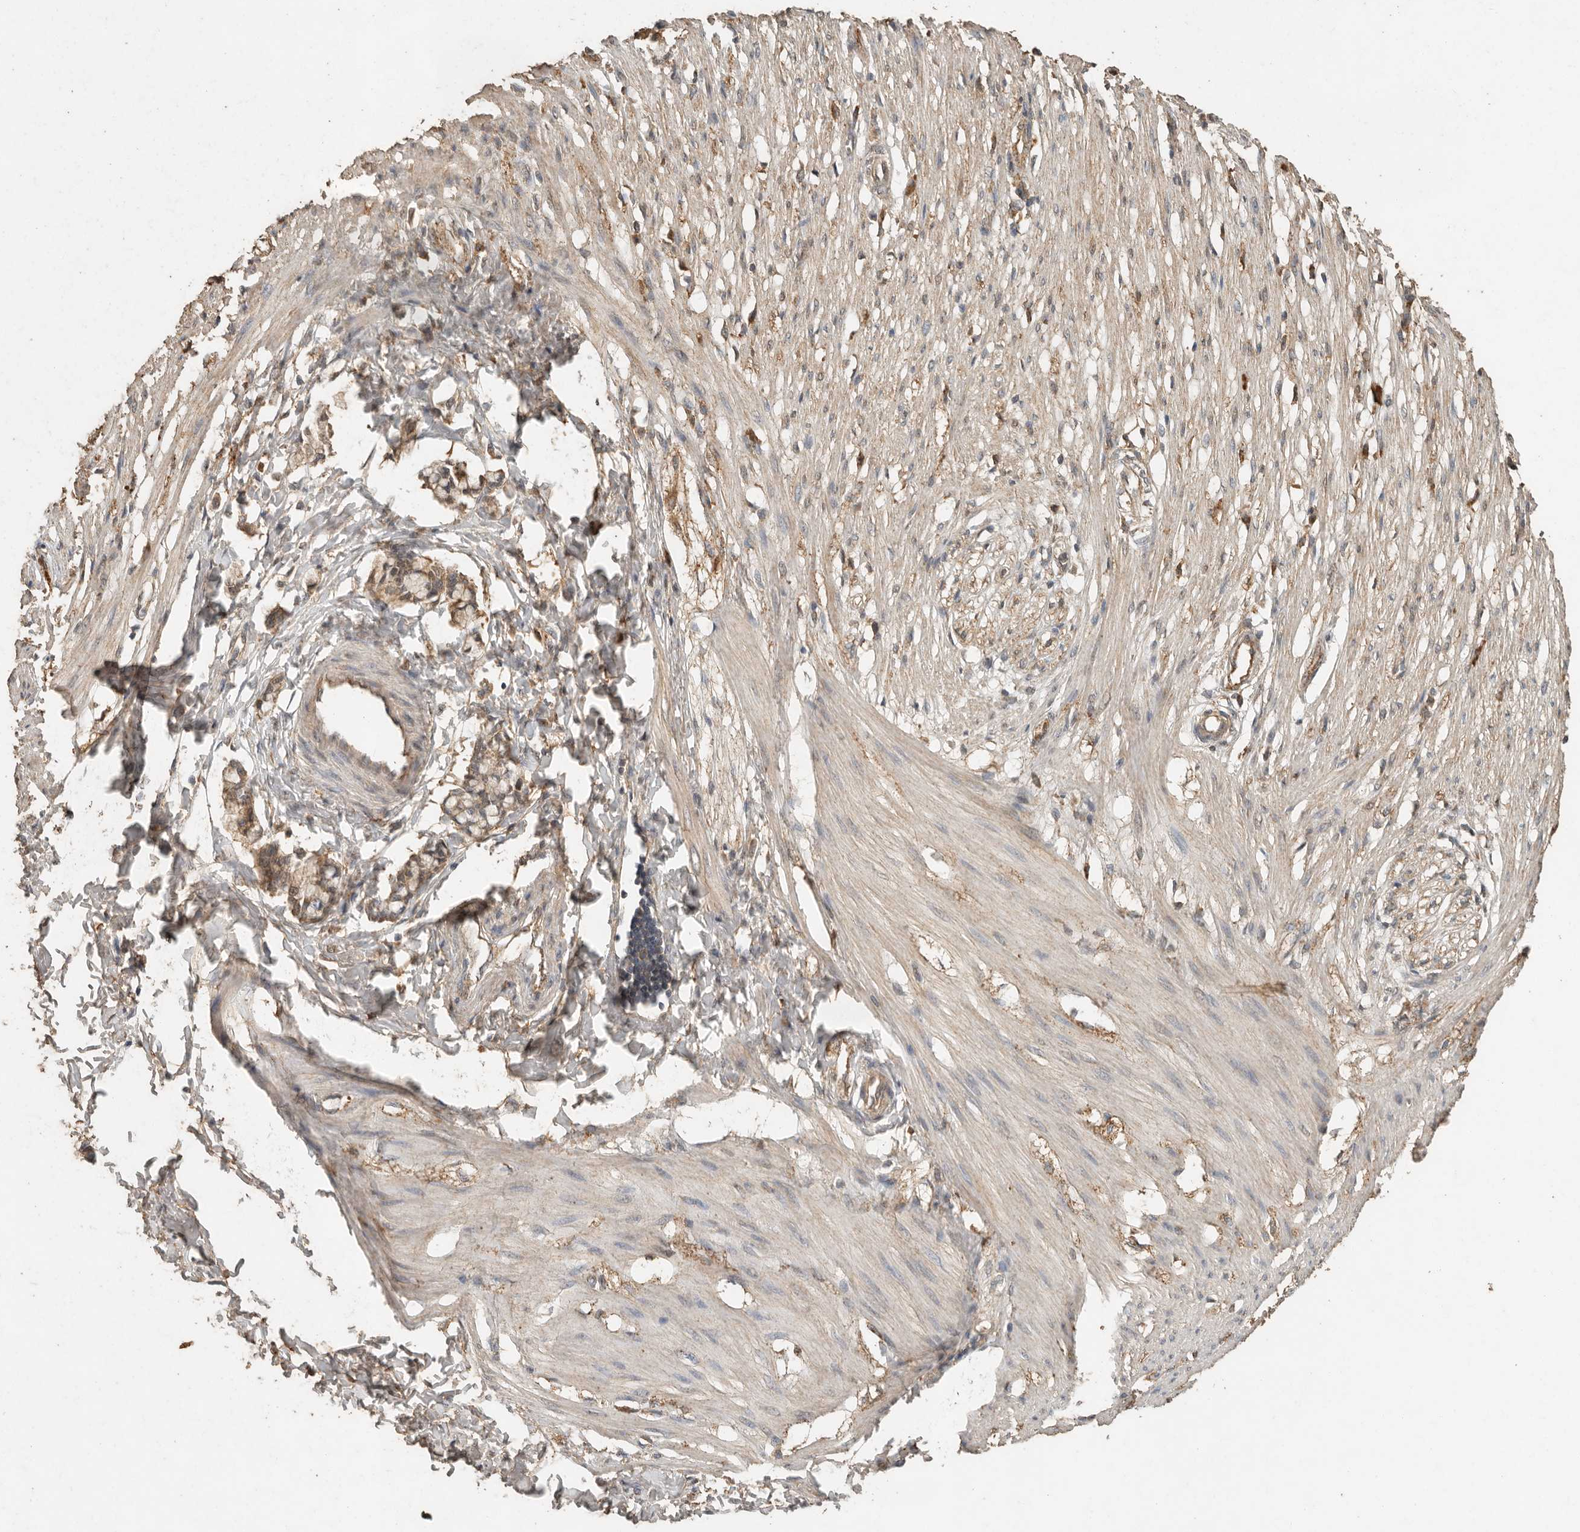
{"staining": {"intensity": "moderate", "quantity": "25%-75%", "location": "cytoplasmic/membranous"}, "tissue": "smooth muscle", "cell_type": "Smooth muscle cells", "image_type": "normal", "snomed": [{"axis": "morphology", "description": "Normal tissue, NOS"}, {"axis": "morphology", "description": "Adenocarcinoma, NOS"}, {"axis": "topography", "description": "Smooth muscle"}, {"axis": "topography", "description": "Colon"}], "caption": "A high-resolution micrograph shows IHC staining of normal smooth muscle, which shows moderate cytoplasmic/membranous expression in about 25%-75% of smooth muscle cells.", "gene": "CTF1", "patient": {"sex": "male", "age": 14}}